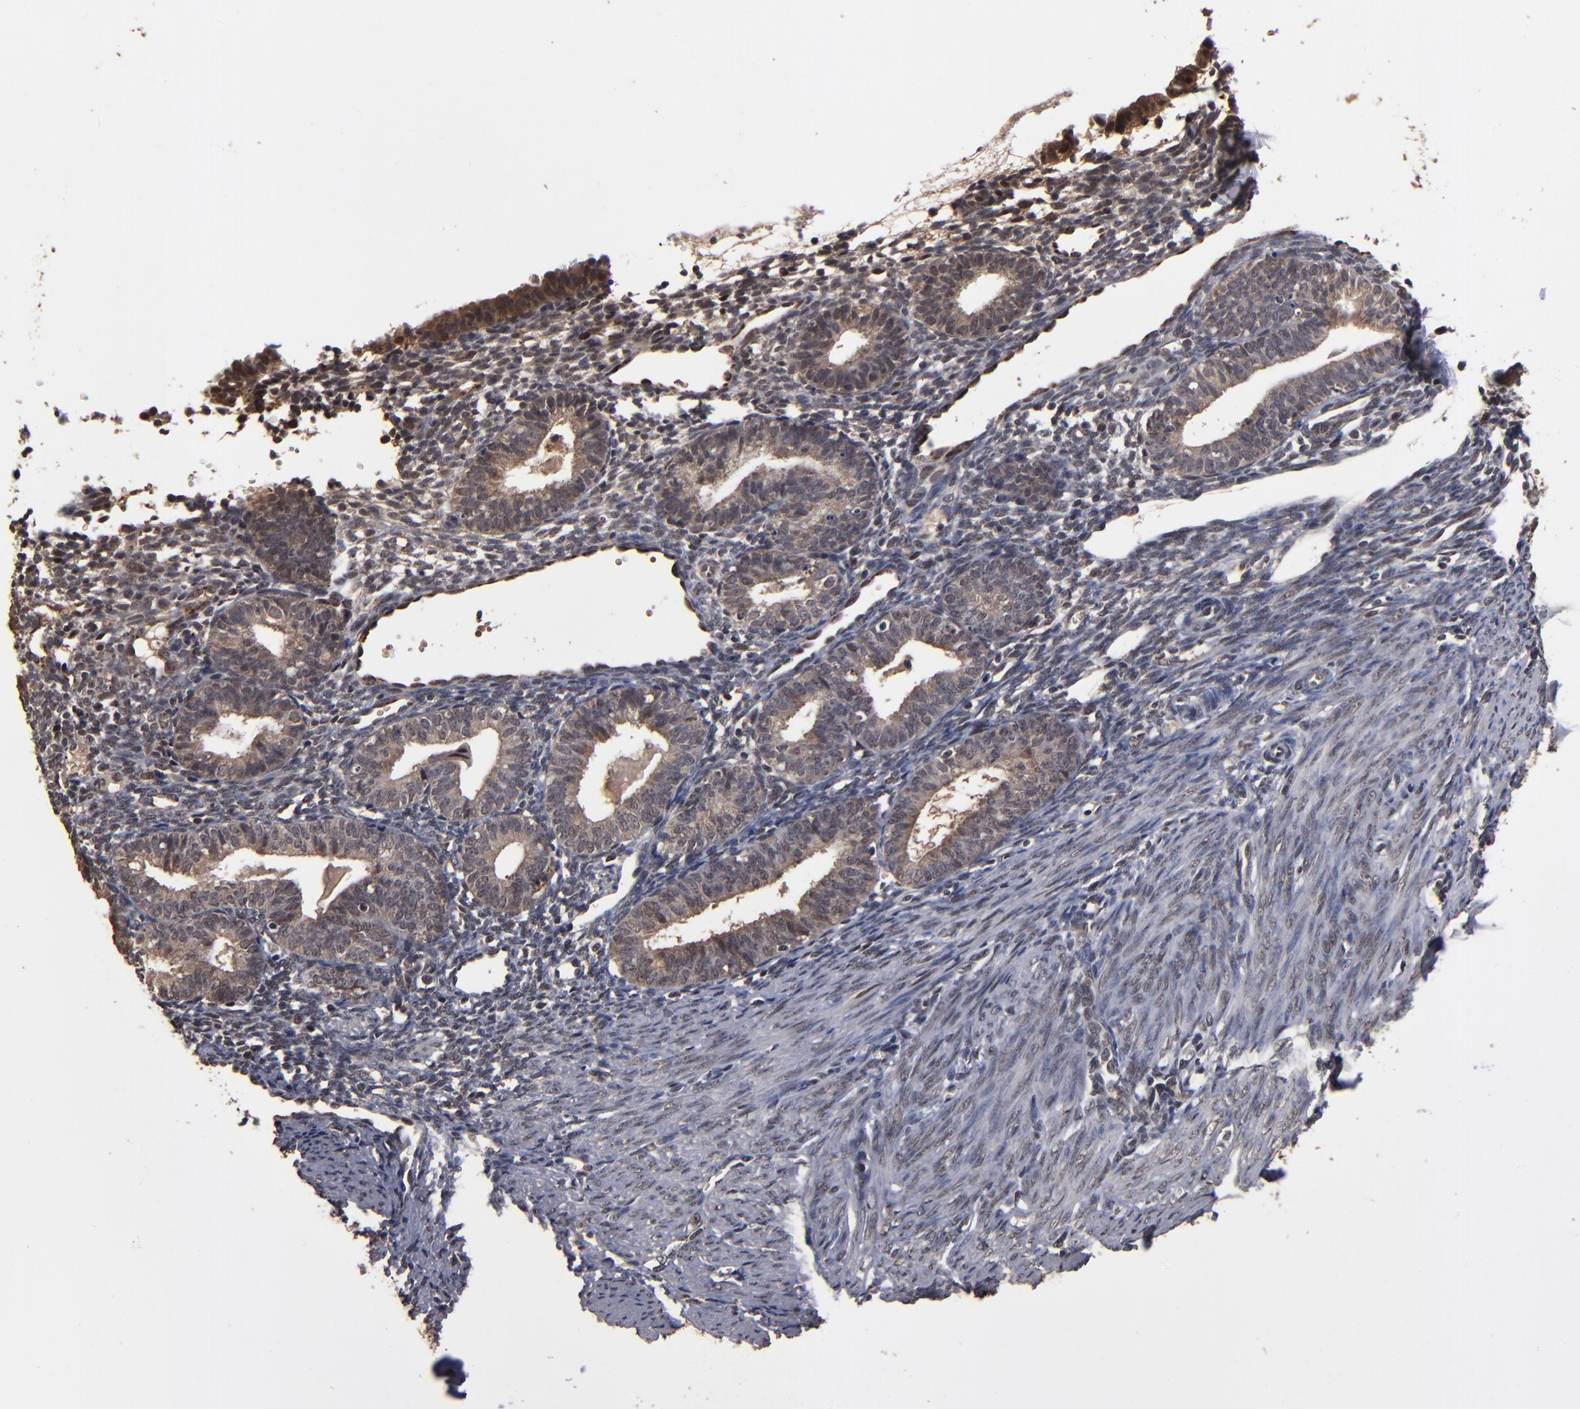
{"staining": {"intensity": "moderate", "quantity": "25%-75%", "location": "nuclear"}, "tissue": "endometrium", "cell_type": "Cells in endometrial stroma", "image_type": "normal", "snomed": [{"axis": "morphology", "description": "Normal tissue, NOS"}, {"axis": "topography", "description": "Endometrium"}], "caption": "Immunohistochemical staining of benign endometrium exhibits medium levels of moderate nuclear staining in approximately 25%-75% of cells in endometrial stroma.", "gene": "NXF2B", "patient": {"sex": "female", "age": 61}}